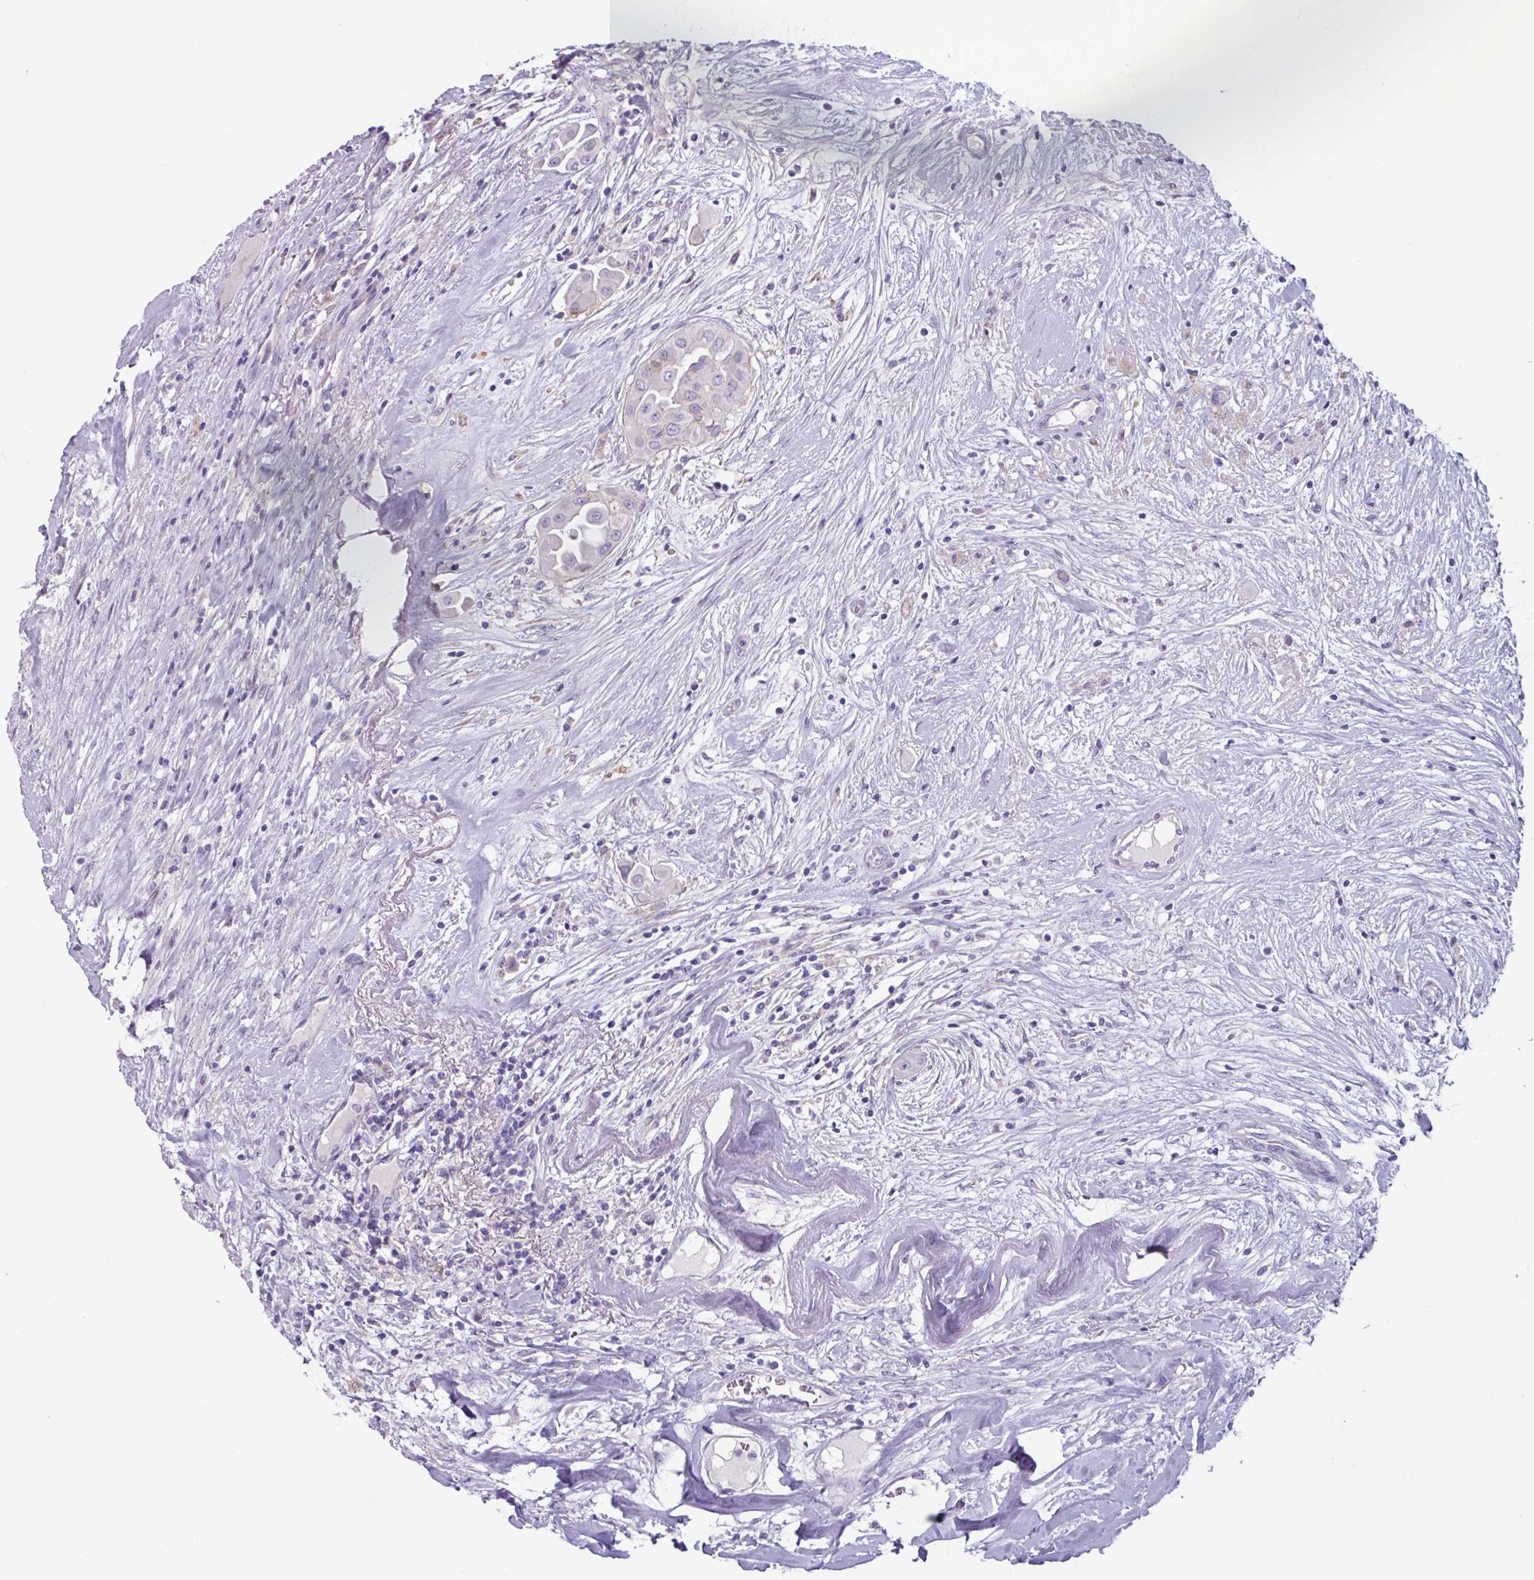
{"staining": {"intensity": "weak", "quantity": "<25%", "location": "cytoplasmic/membranous"}, "tissue": "thyroid cancer", "cell_type": "Tumor cells", "image_type": "cancer", "snomed": [{"axis": "morphology", "description": "Papillary adenocarcinoma, NOS"}, {"axis": "topography", "description": "Thyroid gland"}], "caption": "IHC of thyroid cancer (papillary adenocarcinoma) demonstrates no staining in tumor cells. (DAB IHC, high magnification).", "gene": "ADGRE1", "patient": {"sex": "female", "age": 59}}